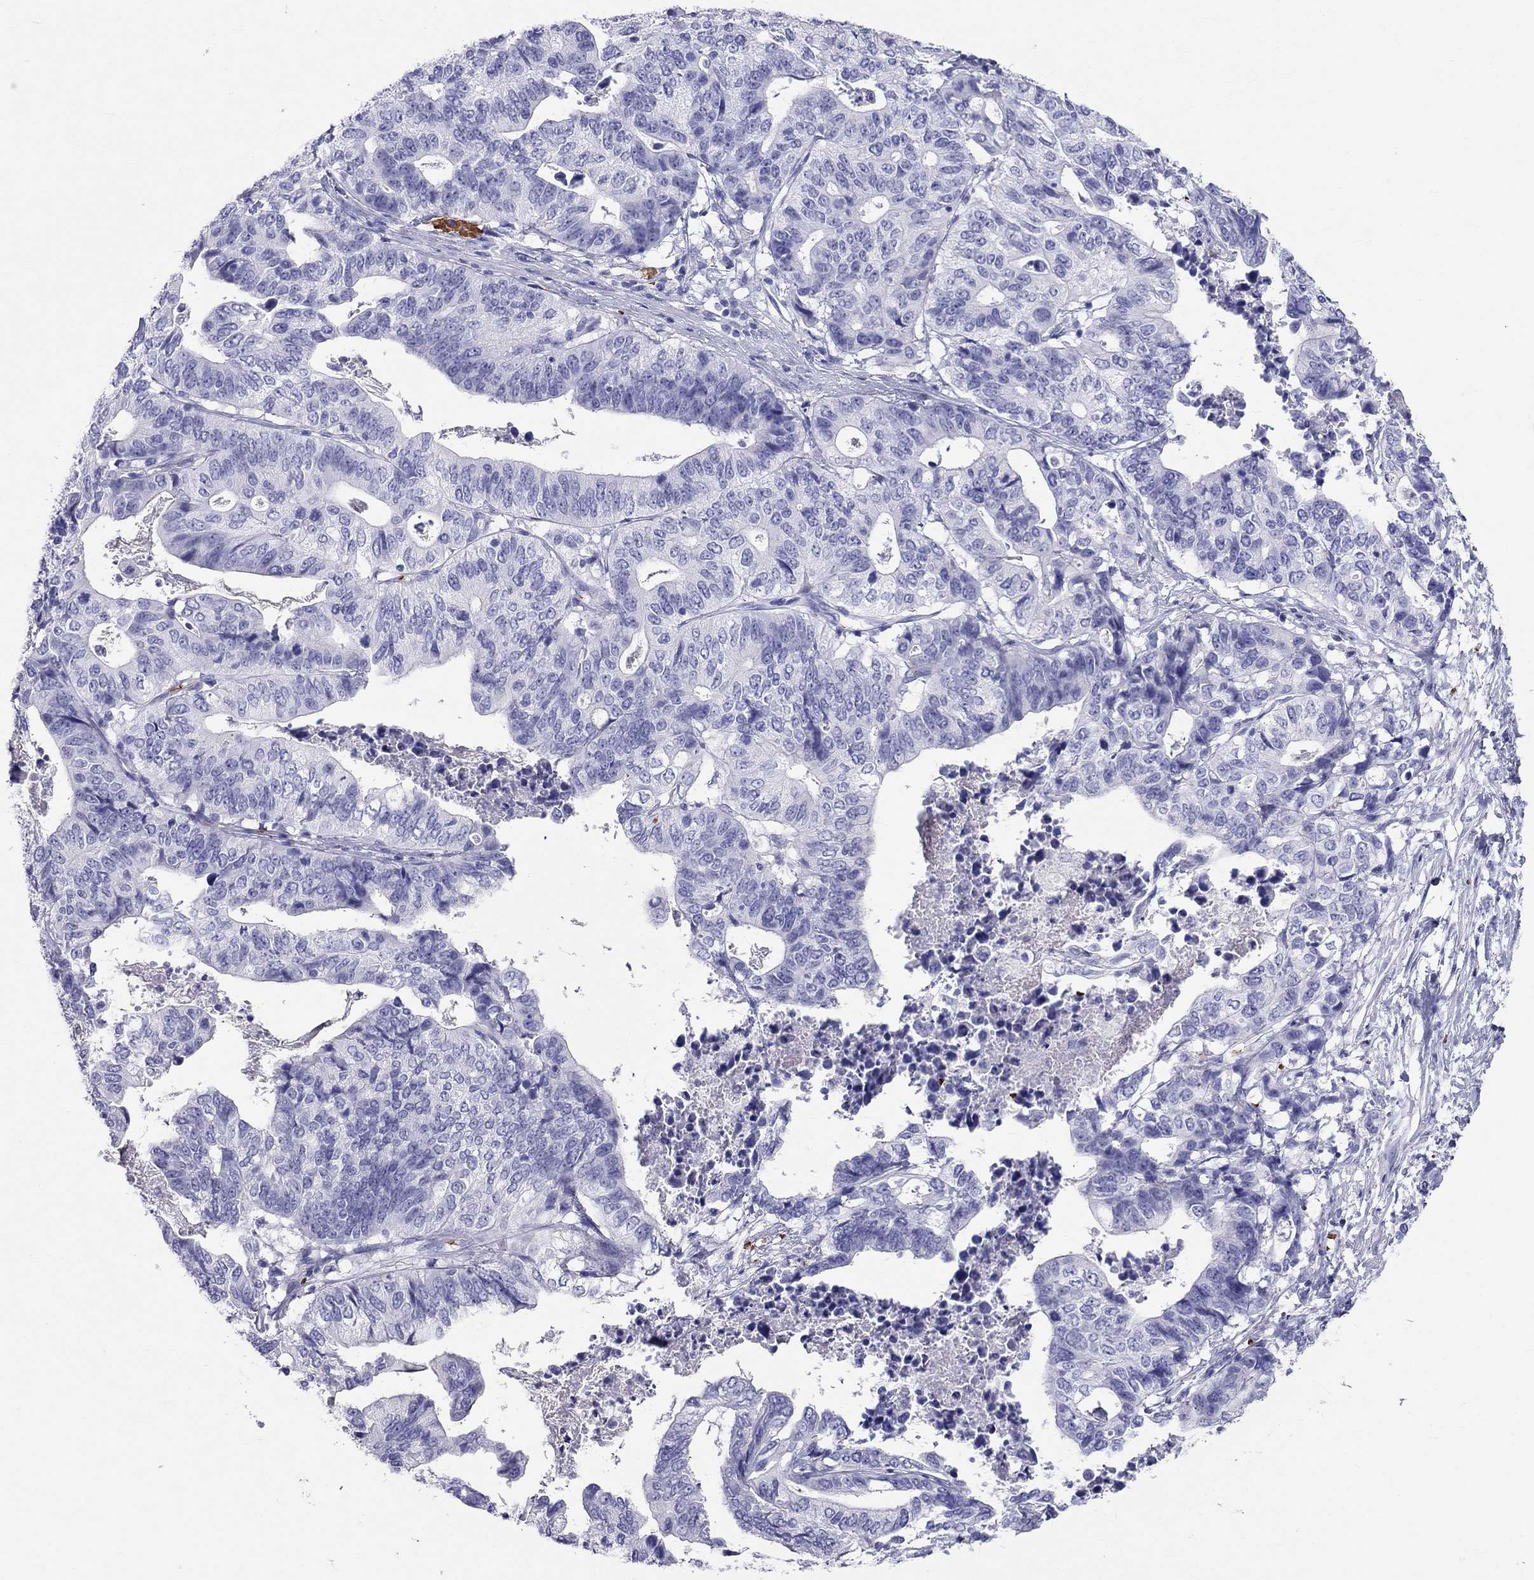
{"staining": {"intensity": "negative", "quantity": "none", "location": "none"}, "tissue": "stomach cancer", "cell_type": "Tumor cells", "image_type": "cancer", "snomed": [{"axis": "morphology", "description": "Adenocarcinoma, NOS"}, {"axis": "topography", "description": "Stomach, upper"}], "caption": "IHC of human stomach adenocarcinoma reveals no expression in tumor cells.", "gene": "DNAAF6", "patient": {"sex": "female", "age": 67}}